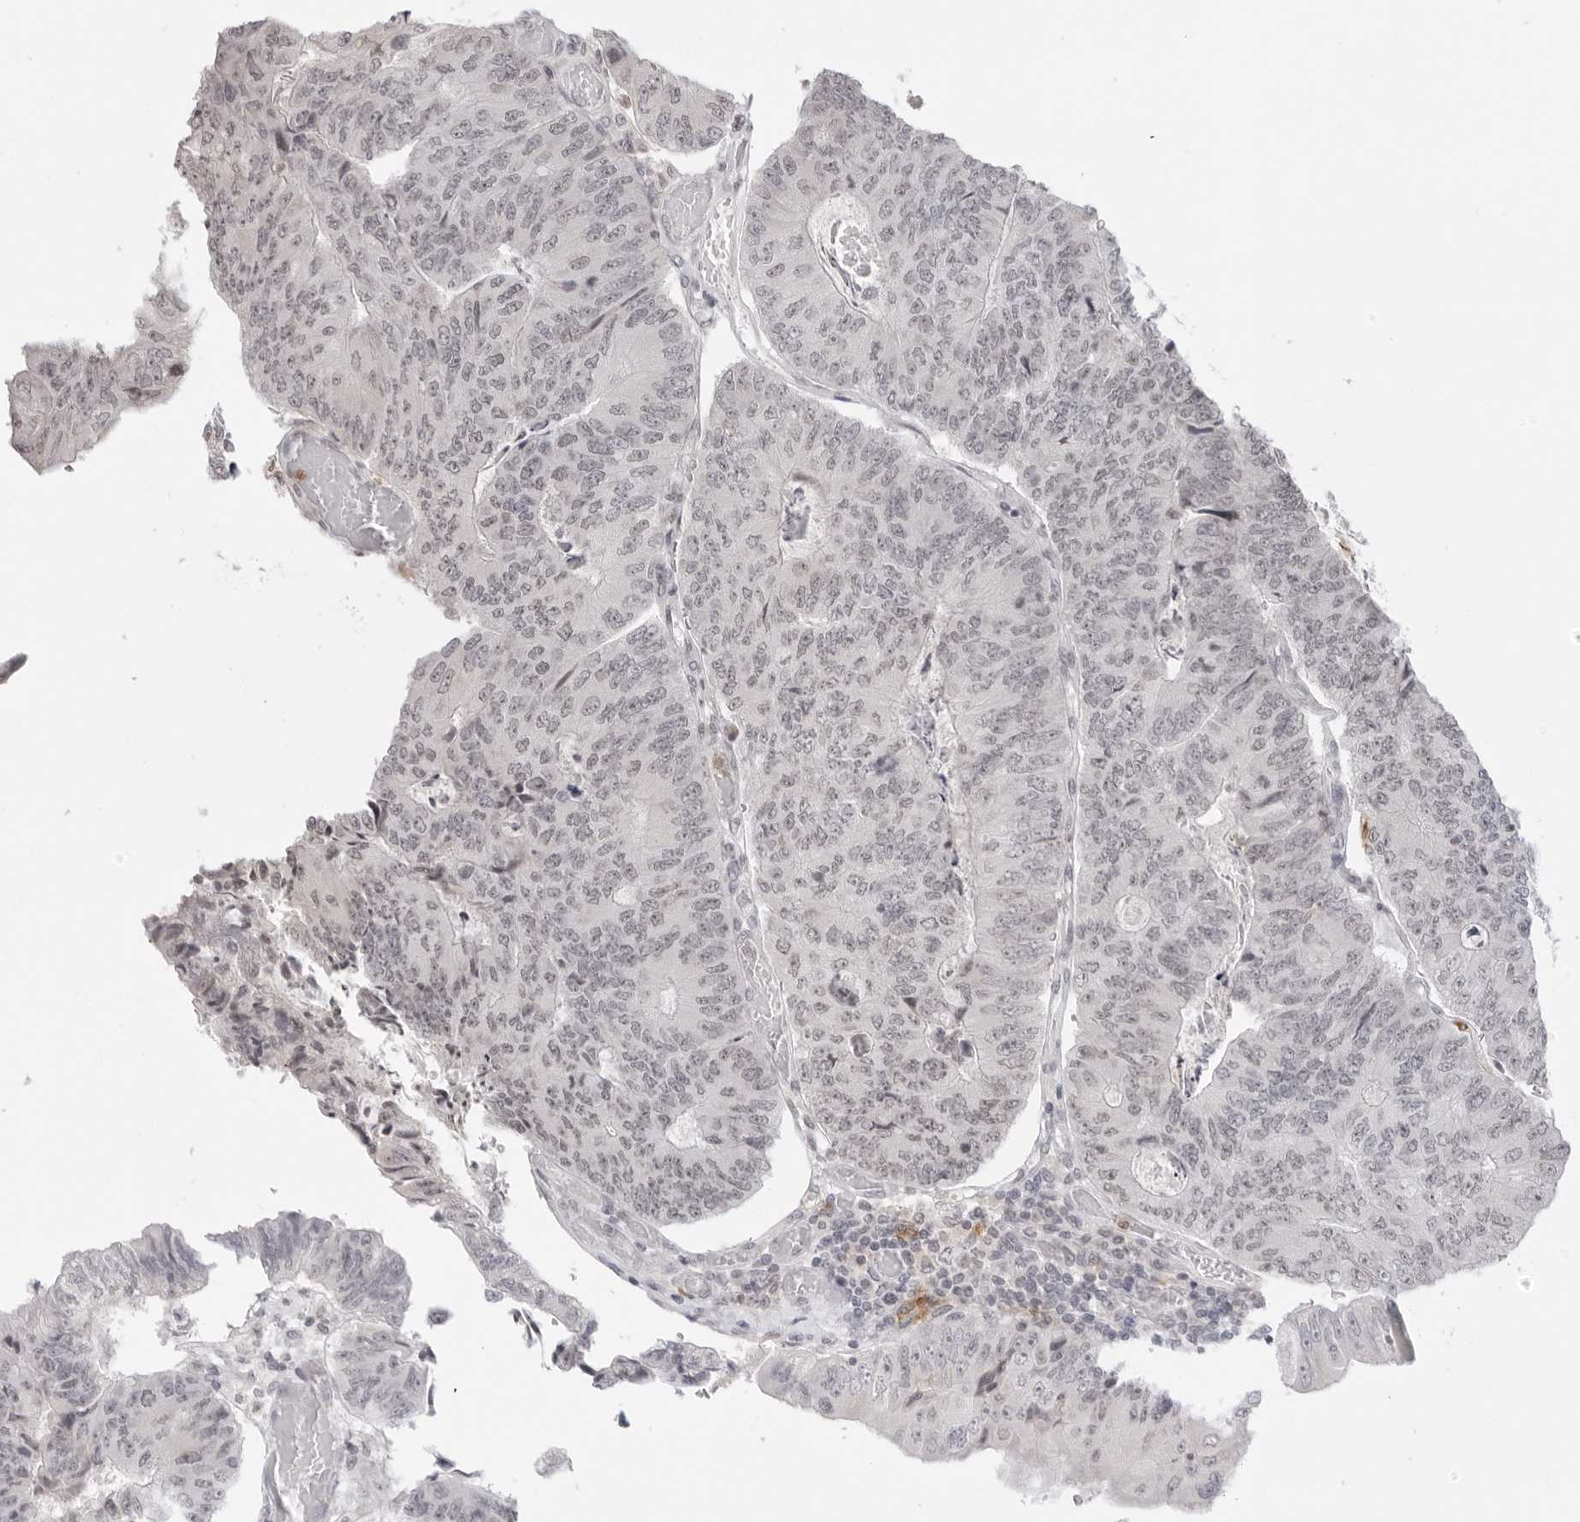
{"staining": {"intensity": "negative", "quantity": "none", "location": "none"}, "tissue": "colorectal cancer", "cell_type": "Tumor cells", "image_type": "cancer", "snomed": [{"axis": "morphology", "description": "Adenocarcinoma, NOS"}, {"axis": "topography", "description": "Colon"}], "caption": "This is an immunohistochemistry (IHC) histopathology image of colorectal adenocarcinoma. There is no positivity in tumor cells.", "gene": "MSH6", "patient": {"sex": "female", "age": 67}}